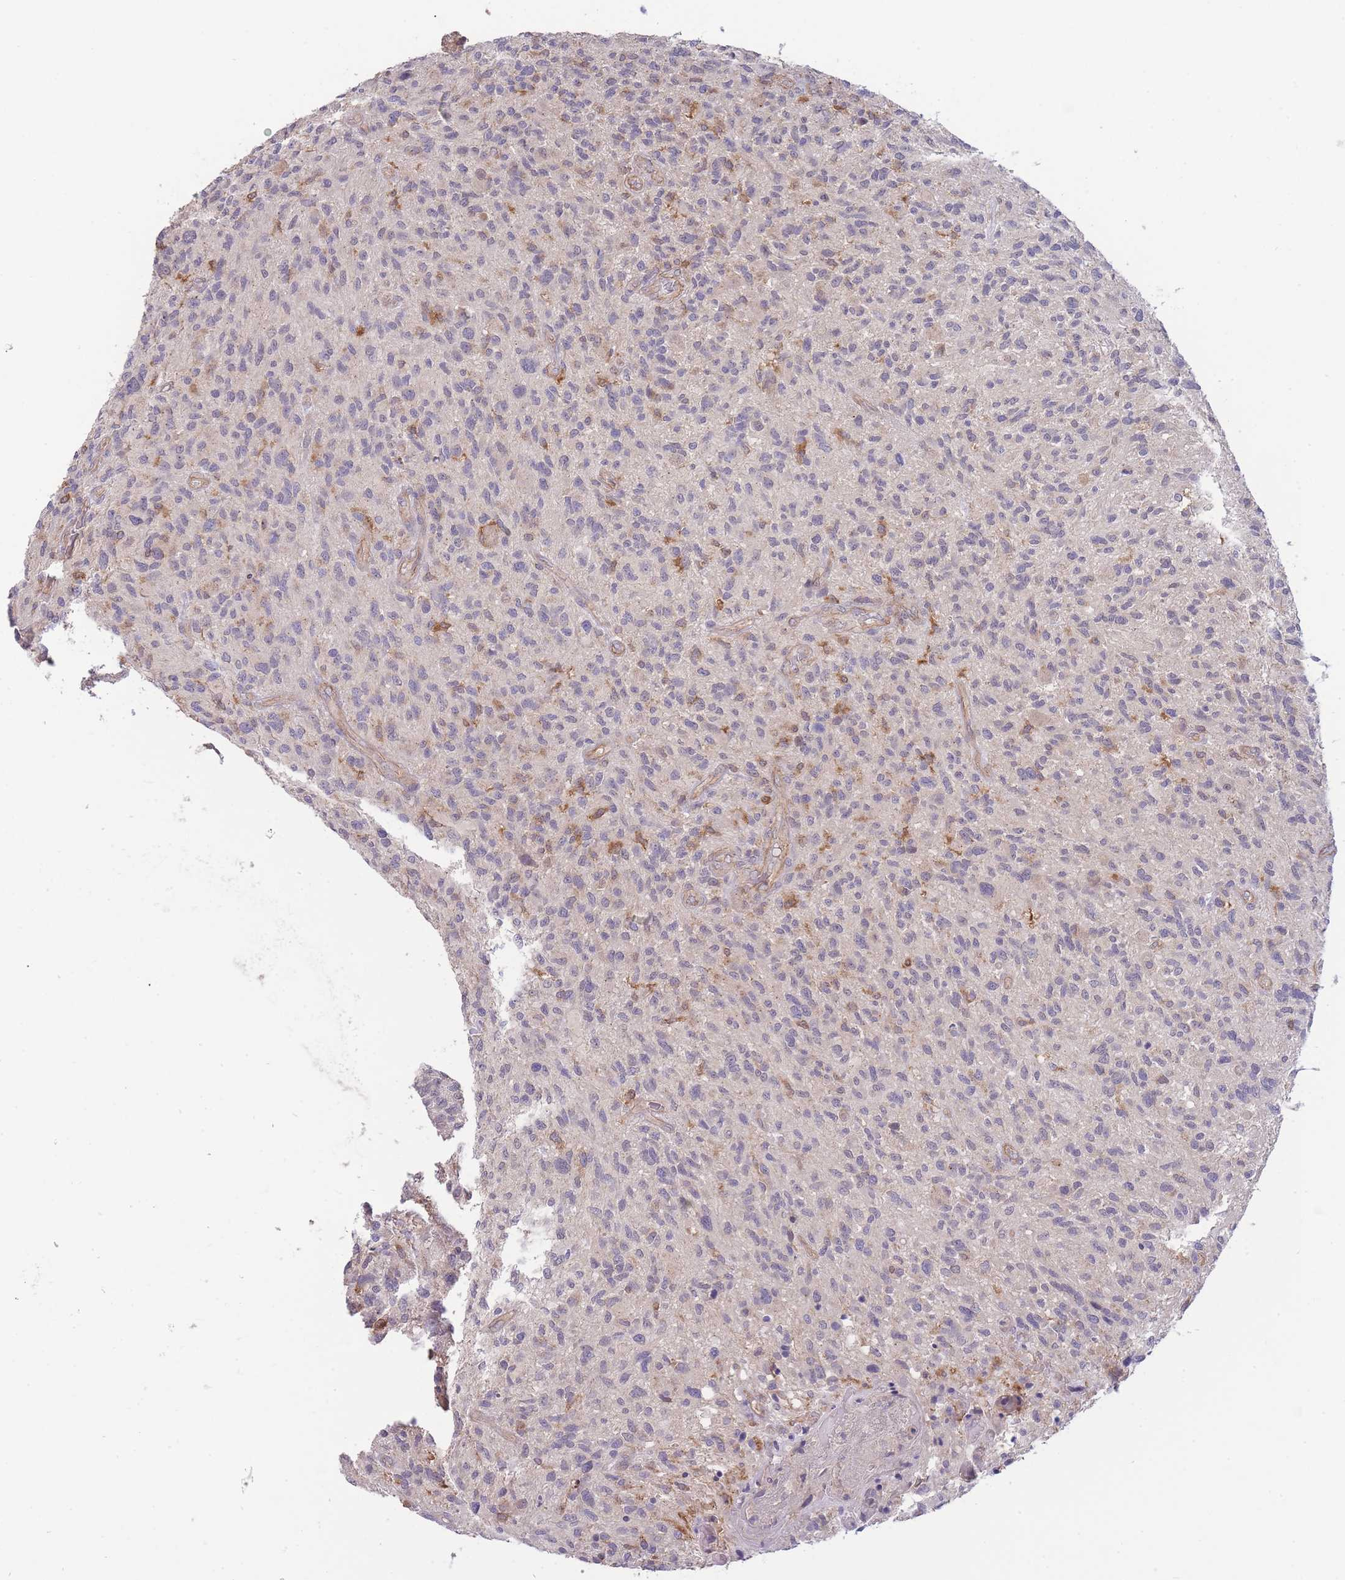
{"staining": {"intensity": "weak", "quantity": "<25%", "location": "cytoplasmic/membranous"}, "tissue": "glioma", "cell_type": "Tumor cells", "image_type": "cancer", "snomed": [{"axis": "morphology", "description": "Glioma, malignant, High grade"}, {"axis": "topography", "description": "Brain"}], "caption": "This is an IHC image of malignant glioma (high-grade). There is no expression in tumor cells.", "gene": "NDUFAF5", "patient": {"sex": "male", "age": 47}}